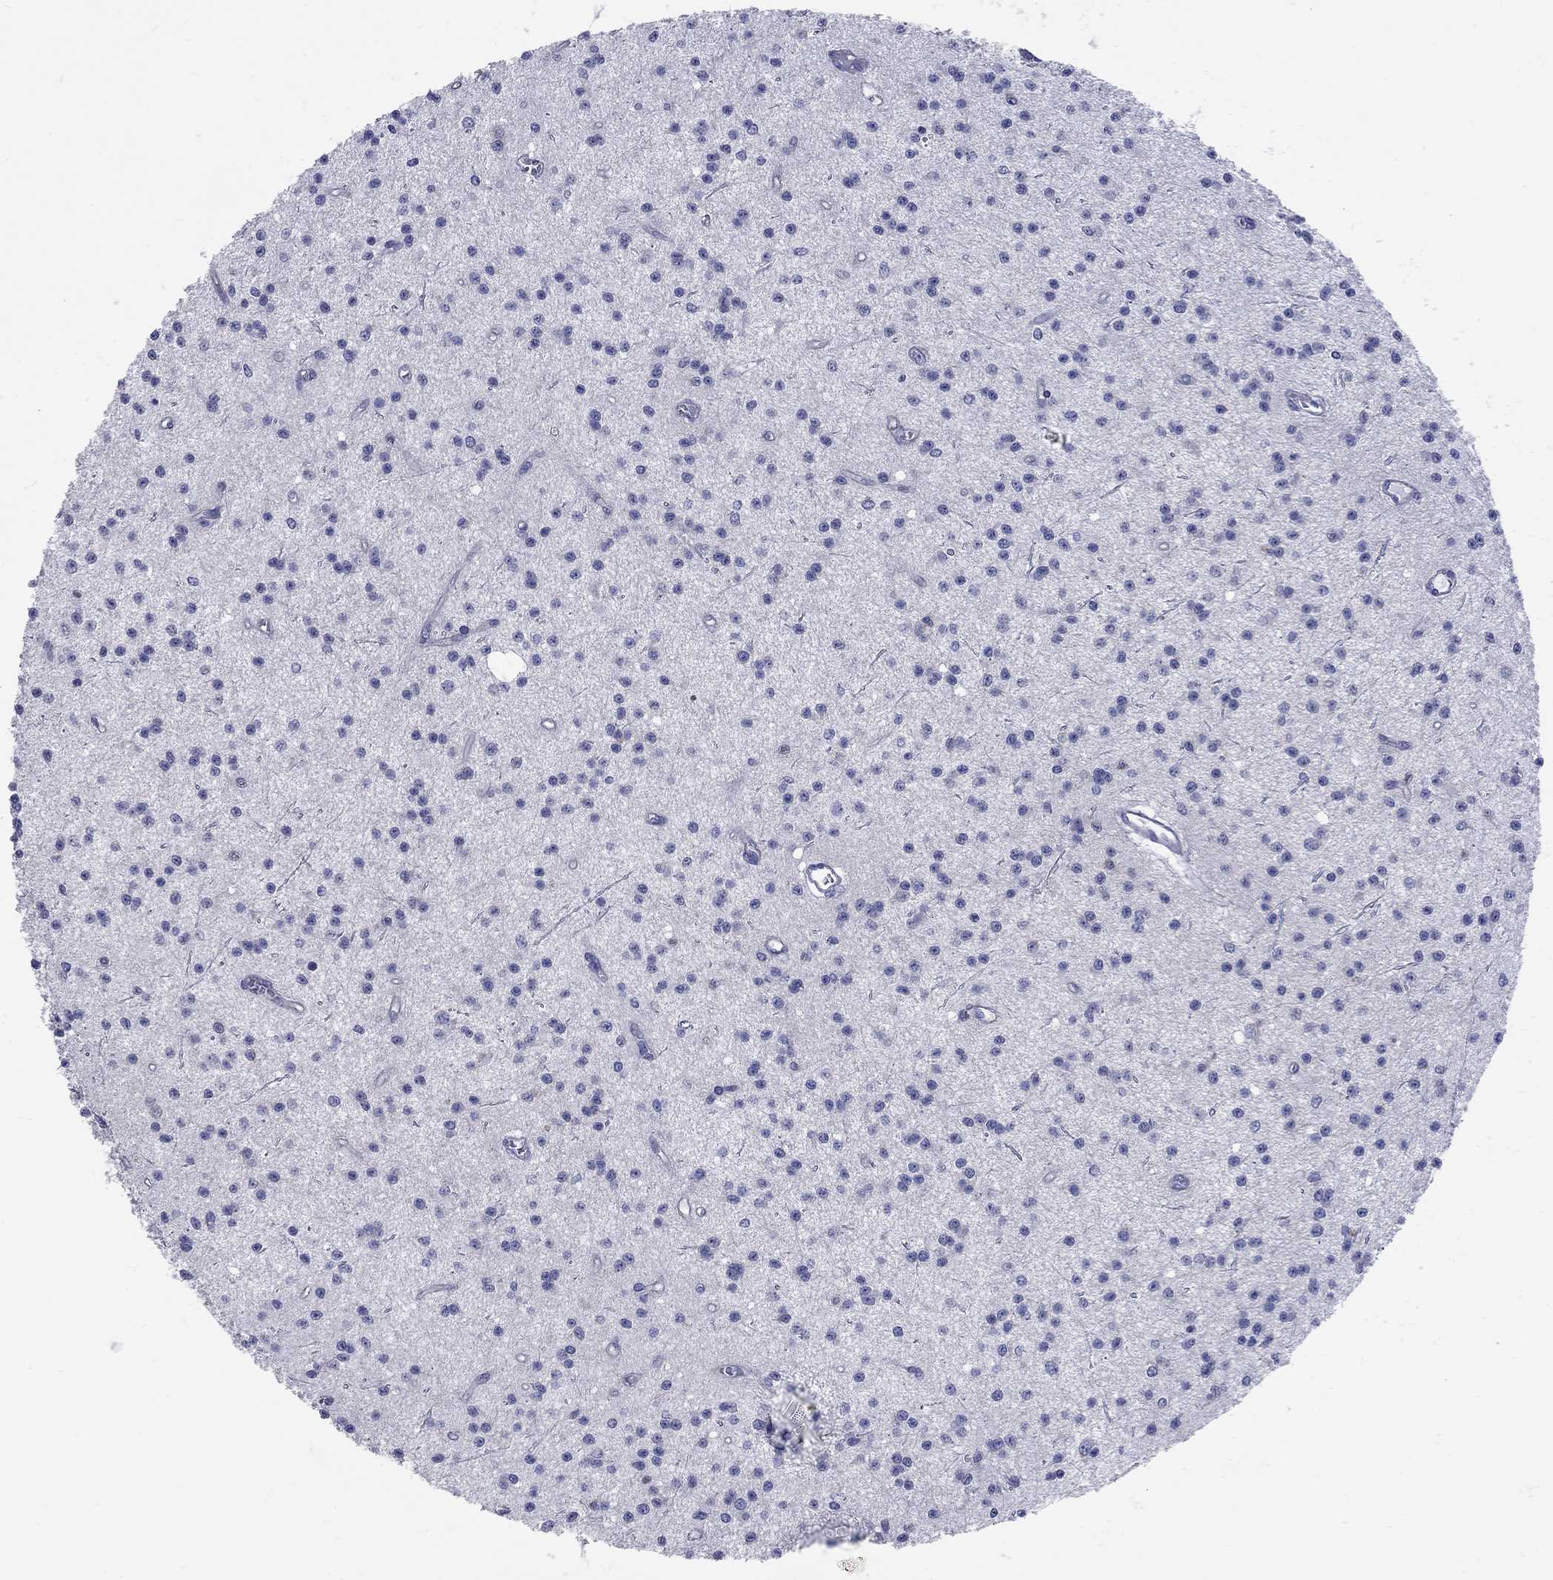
{"staining": {"intensity": "negative", "quantity": "none", "location": "none"}, "tissue": "glioma", "cell_type": "Tumor cells", "image_type": "cancer", "snomed": [{"axis": "morphology", "description": "Glioma, malignant, Low grade"}, {"axis": "topography", "description": "Brain"}], "caption": "Tumor cells show no significant staining in glioma. (Brightfield microscopy of DAB immunohistochemistry (IHC) at high magnification).", "gene": "PDZD3", "patient": {"sex": "male", "age": 27}}